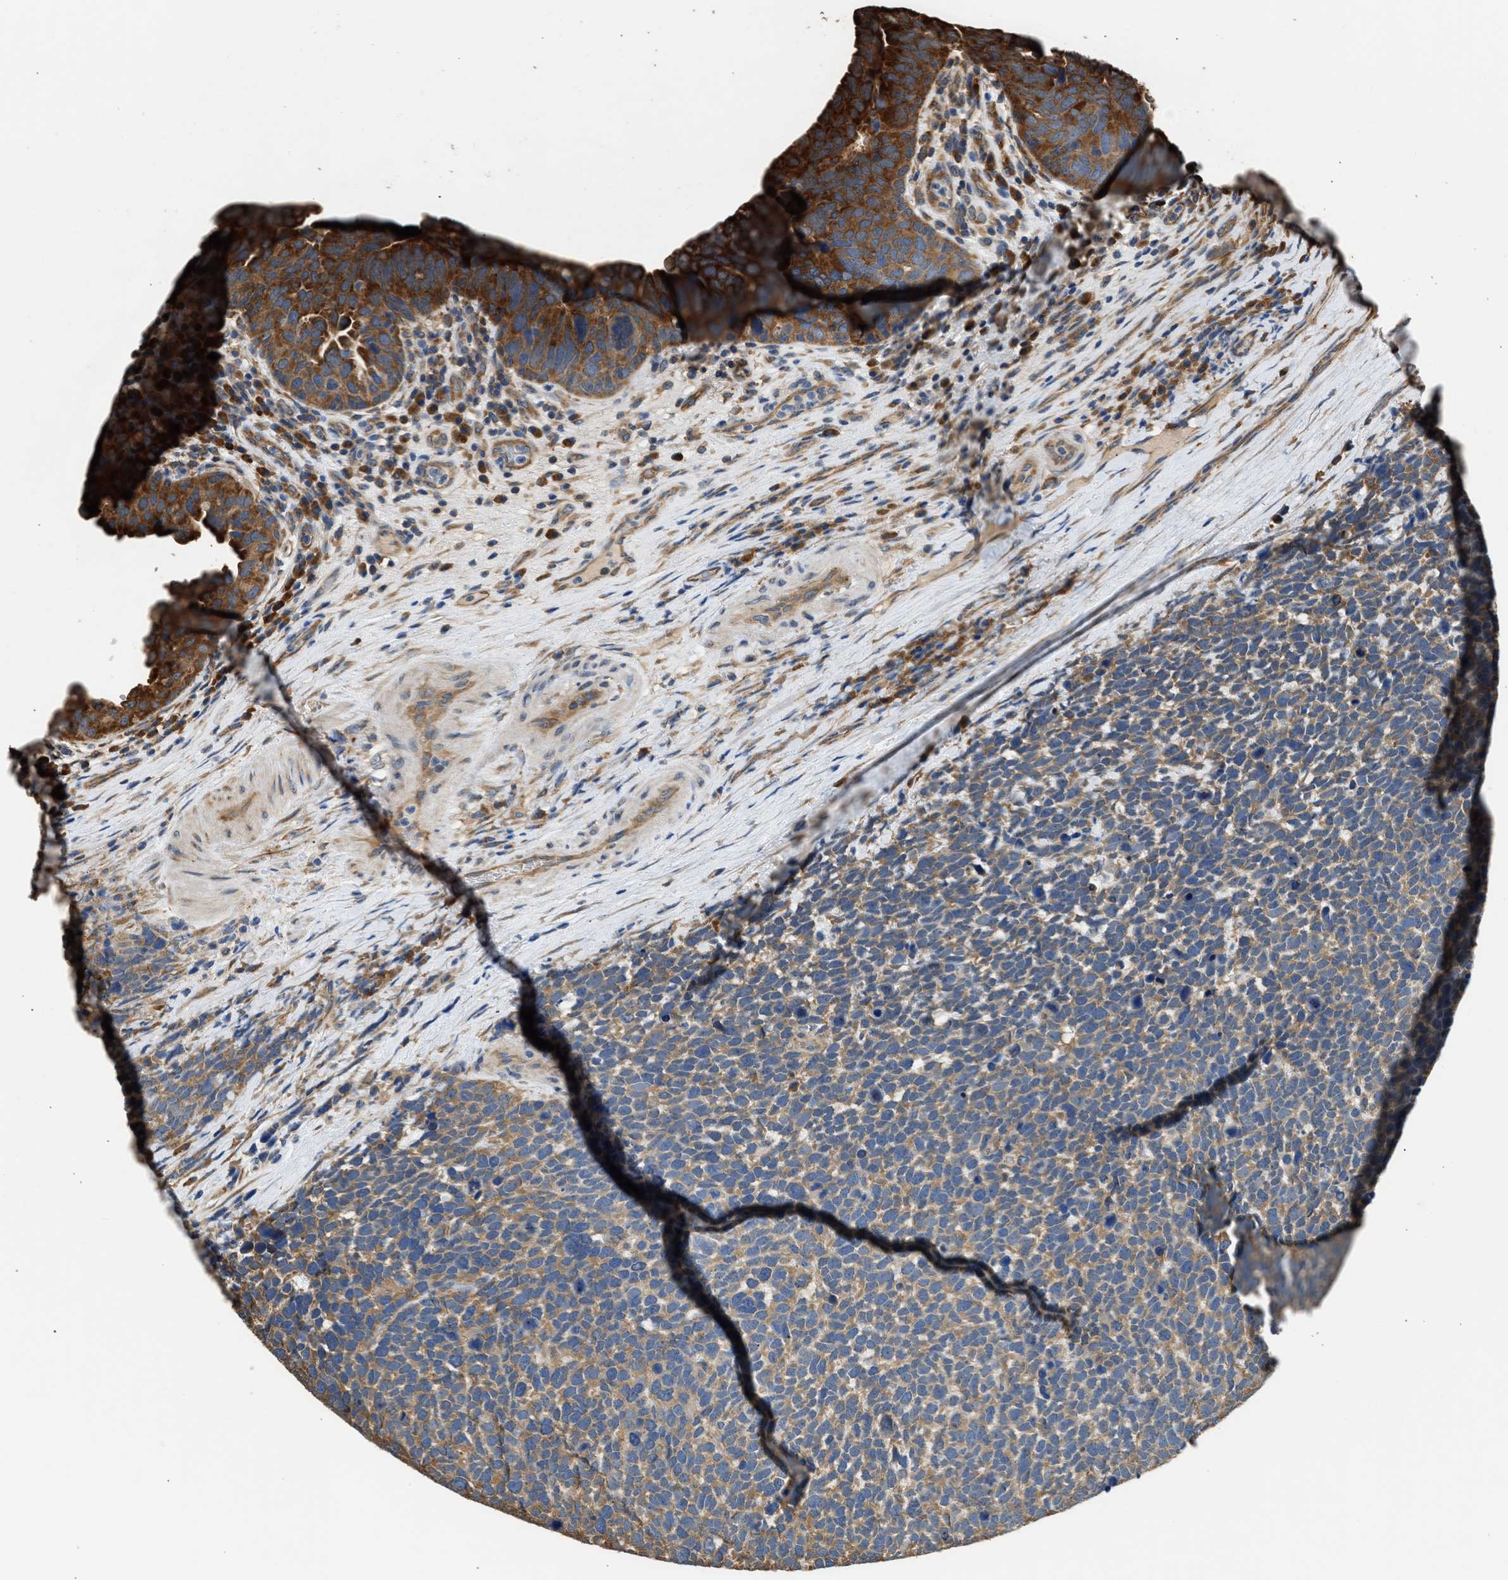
{"staining": {"intensity": "moderate", "quantity": ">75%", "location": "cytoplasmic/membranous"}, "tissue": "urothelial cancer", "cell_type": "Tumor cells", "image_type": "cancer", "snomed": [{"axis": "morphology", "description": "Urothelial carcinoma, High grade"}, {"axis": "topography", "description": "Urinary bladder"}], "caption": "Approximately >75% of tumor cells in human urothelial carcinoma (high-grade) display moderate cytoplasmic/membranous protein staining as visualized by brown immunohistochemical staining.", "gene": "SLC36A4", "patient": {"sex": "female", "age": 82}}